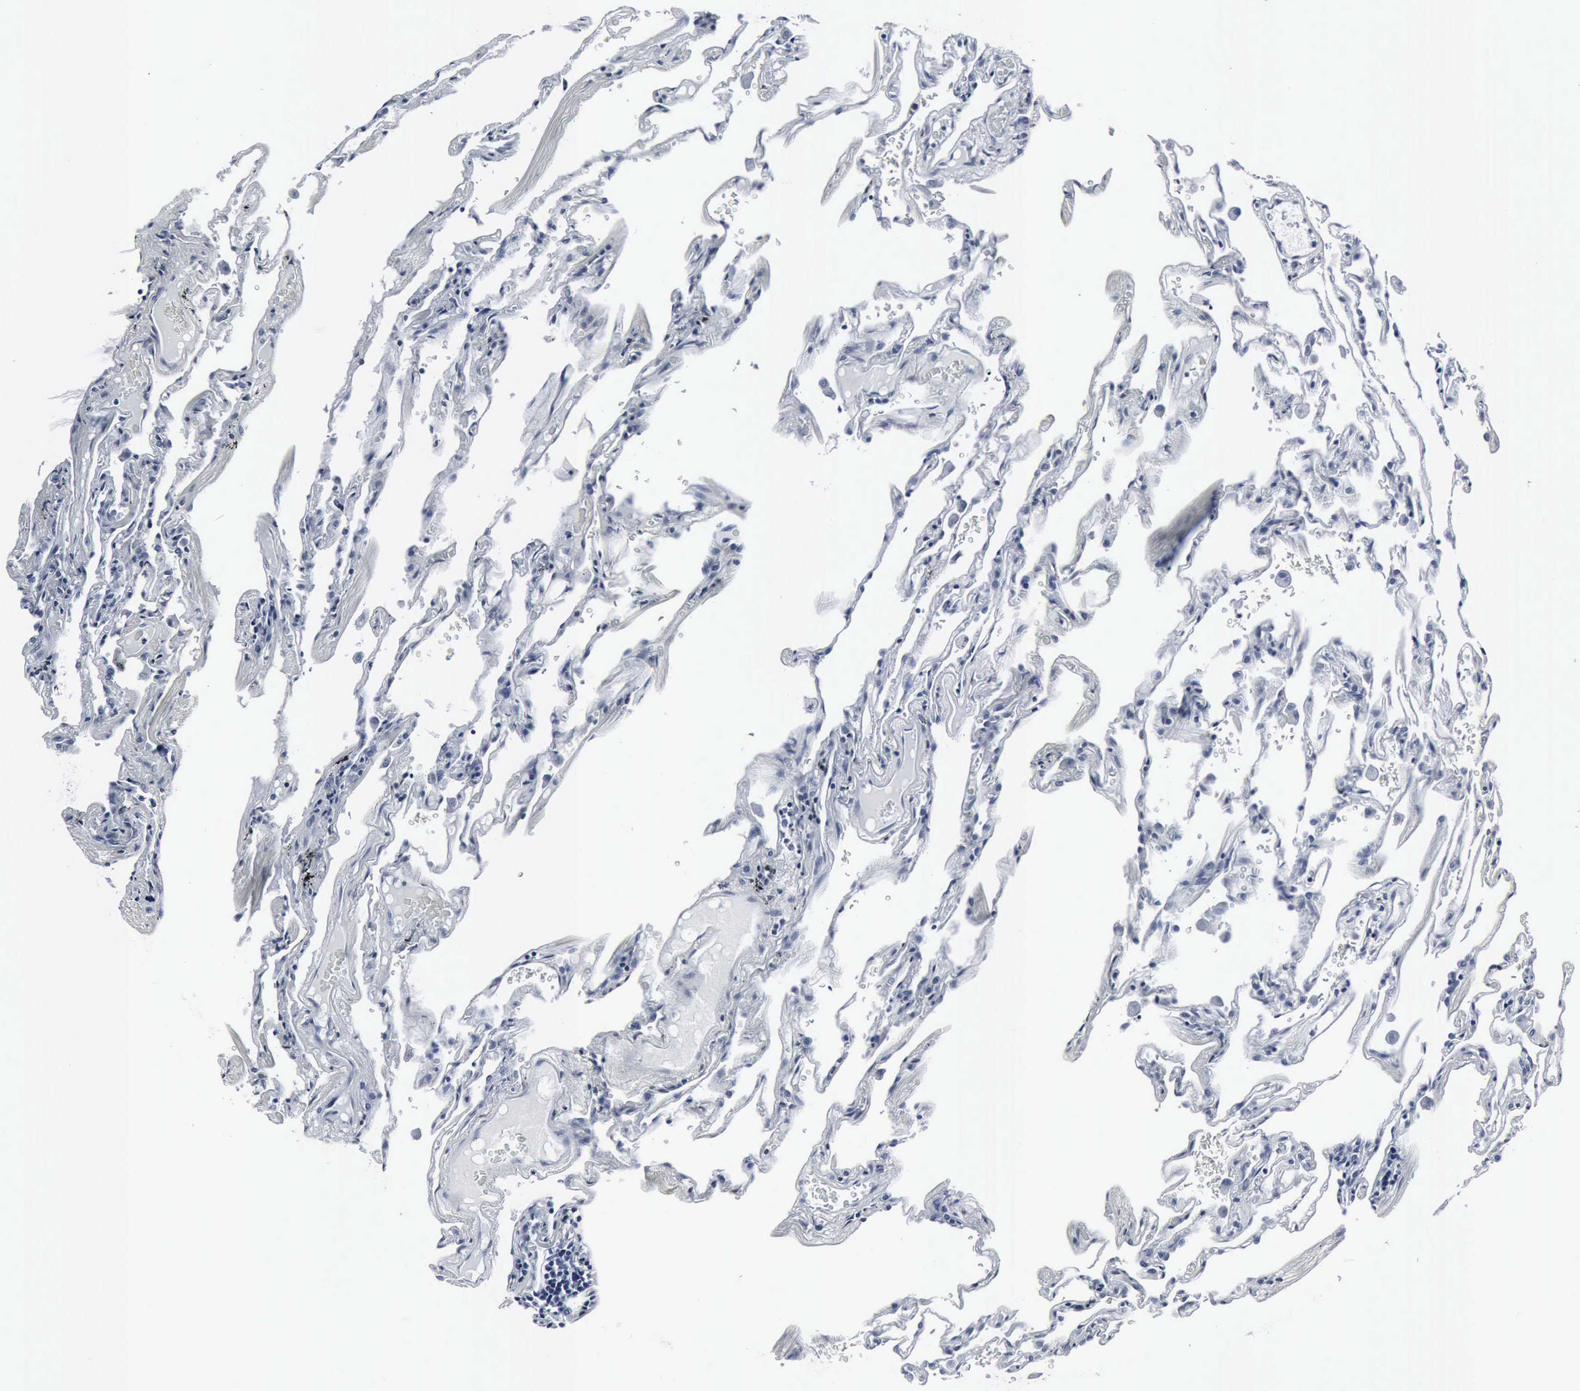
{"staining": {"intensity": "negative", "quantity": "none", "location": "none"}, "tissue": "lung", "cell_type": "Alveolar cells", "image_type": "normal", "snomed": [{"axis": "morphology", "description": "Normal tissue, NOS"}, {"axis": "morphology", "description": "Inflammation, NOS"}, {"axis": "topography", "description": "Lung"}], "caption": "The histopathology image reveals no staining of alveolar cells in benign lung.", "gene": "SNAP25", "patient": {"sex": "male", "age": 69}}